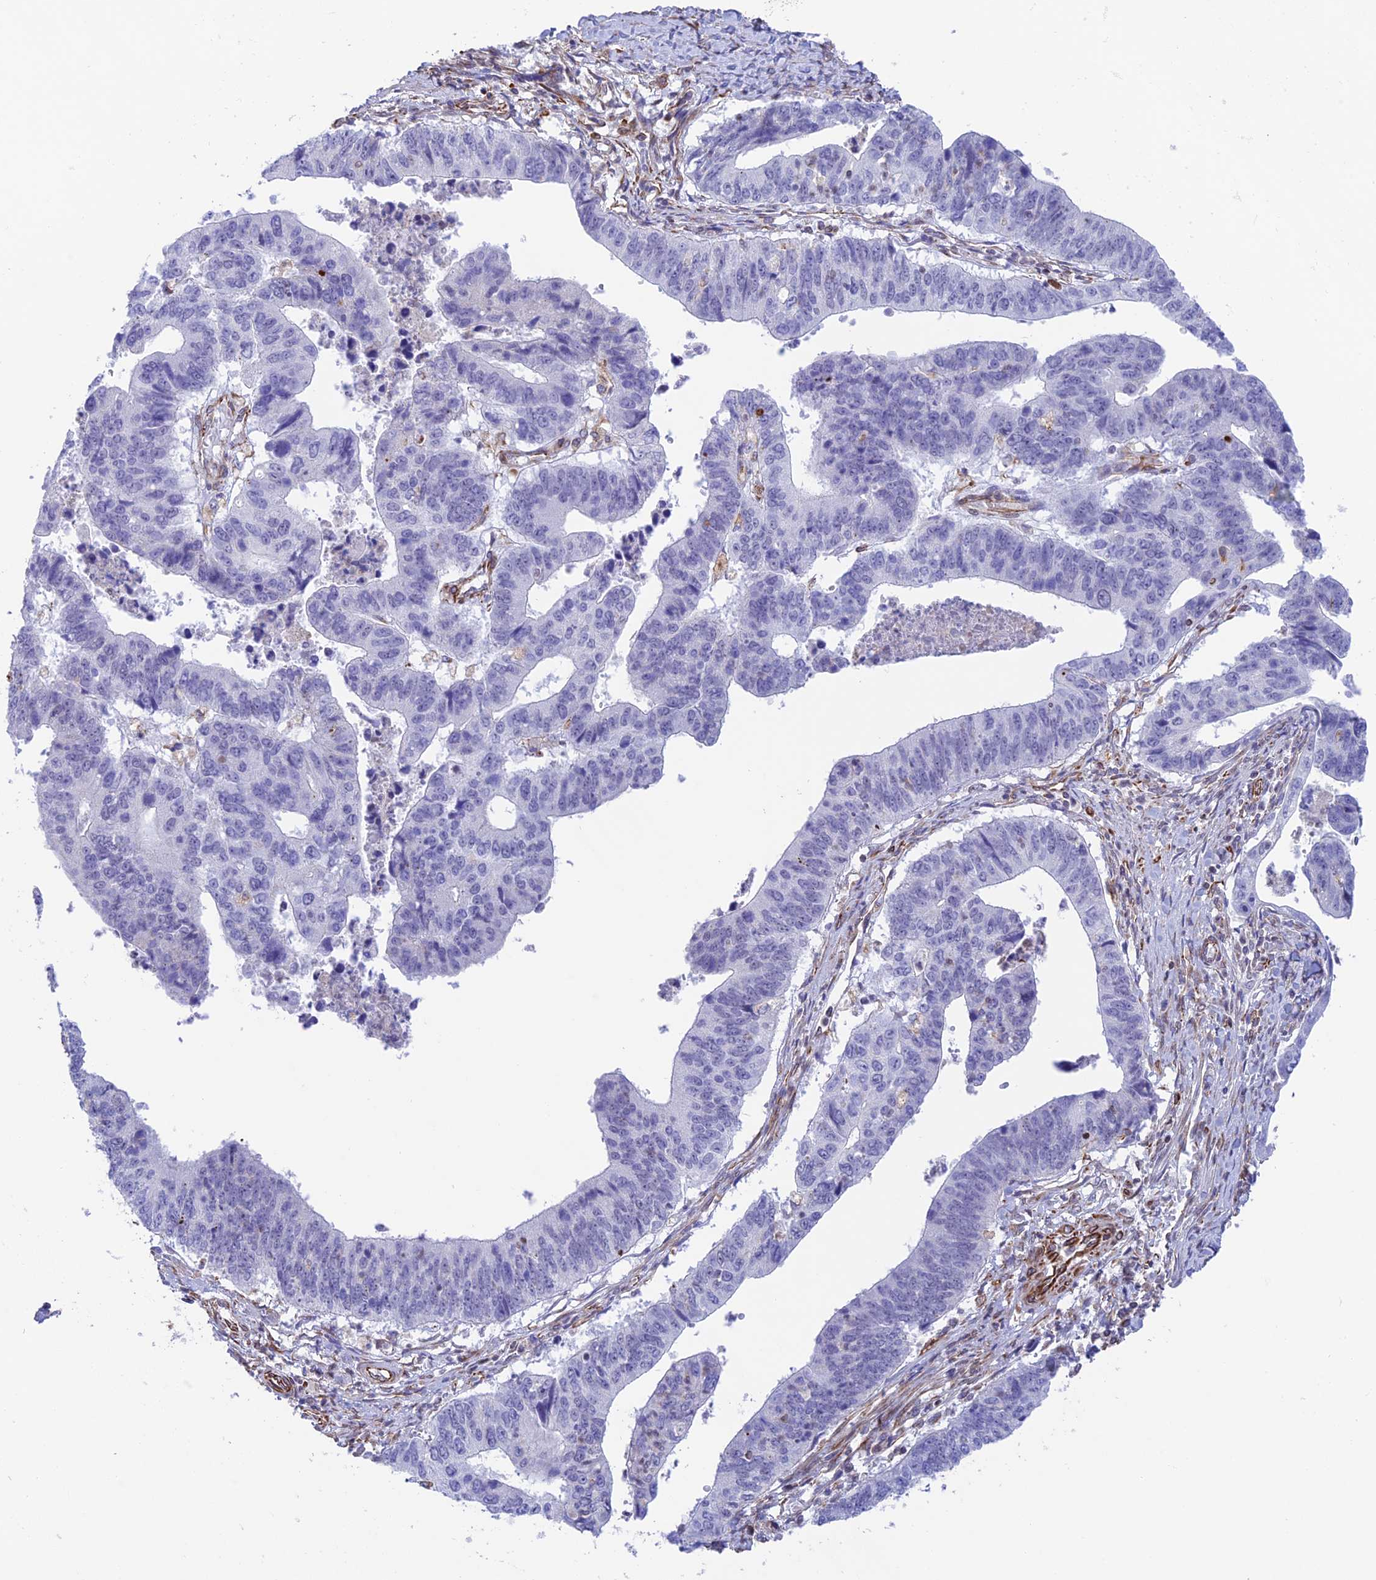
{"staining": {"intensity": "negative", "quantity": "none", "location": "none"}, "tissue": "stomach cancer", "cell_type": "Tumor cells", "image_type": "cancer", "snomed": [{"axis": "morphology", "description": "Adenocarcinoma, NOS"}, {"axis": "topography", "description": "Stomach"}], "caption": "This histopathology image is of stomach cancer stained with IHC to label a protein in brown with the nuclei are counter-stained blue. There is no staining in tumor cells. (Brightfield microscopy of DAB (3,3'-diaminobenzidine) immunohistochemistry at high magnification).", "gene": "ZNF652", "patient": {"sex": "male", "age": 59}}